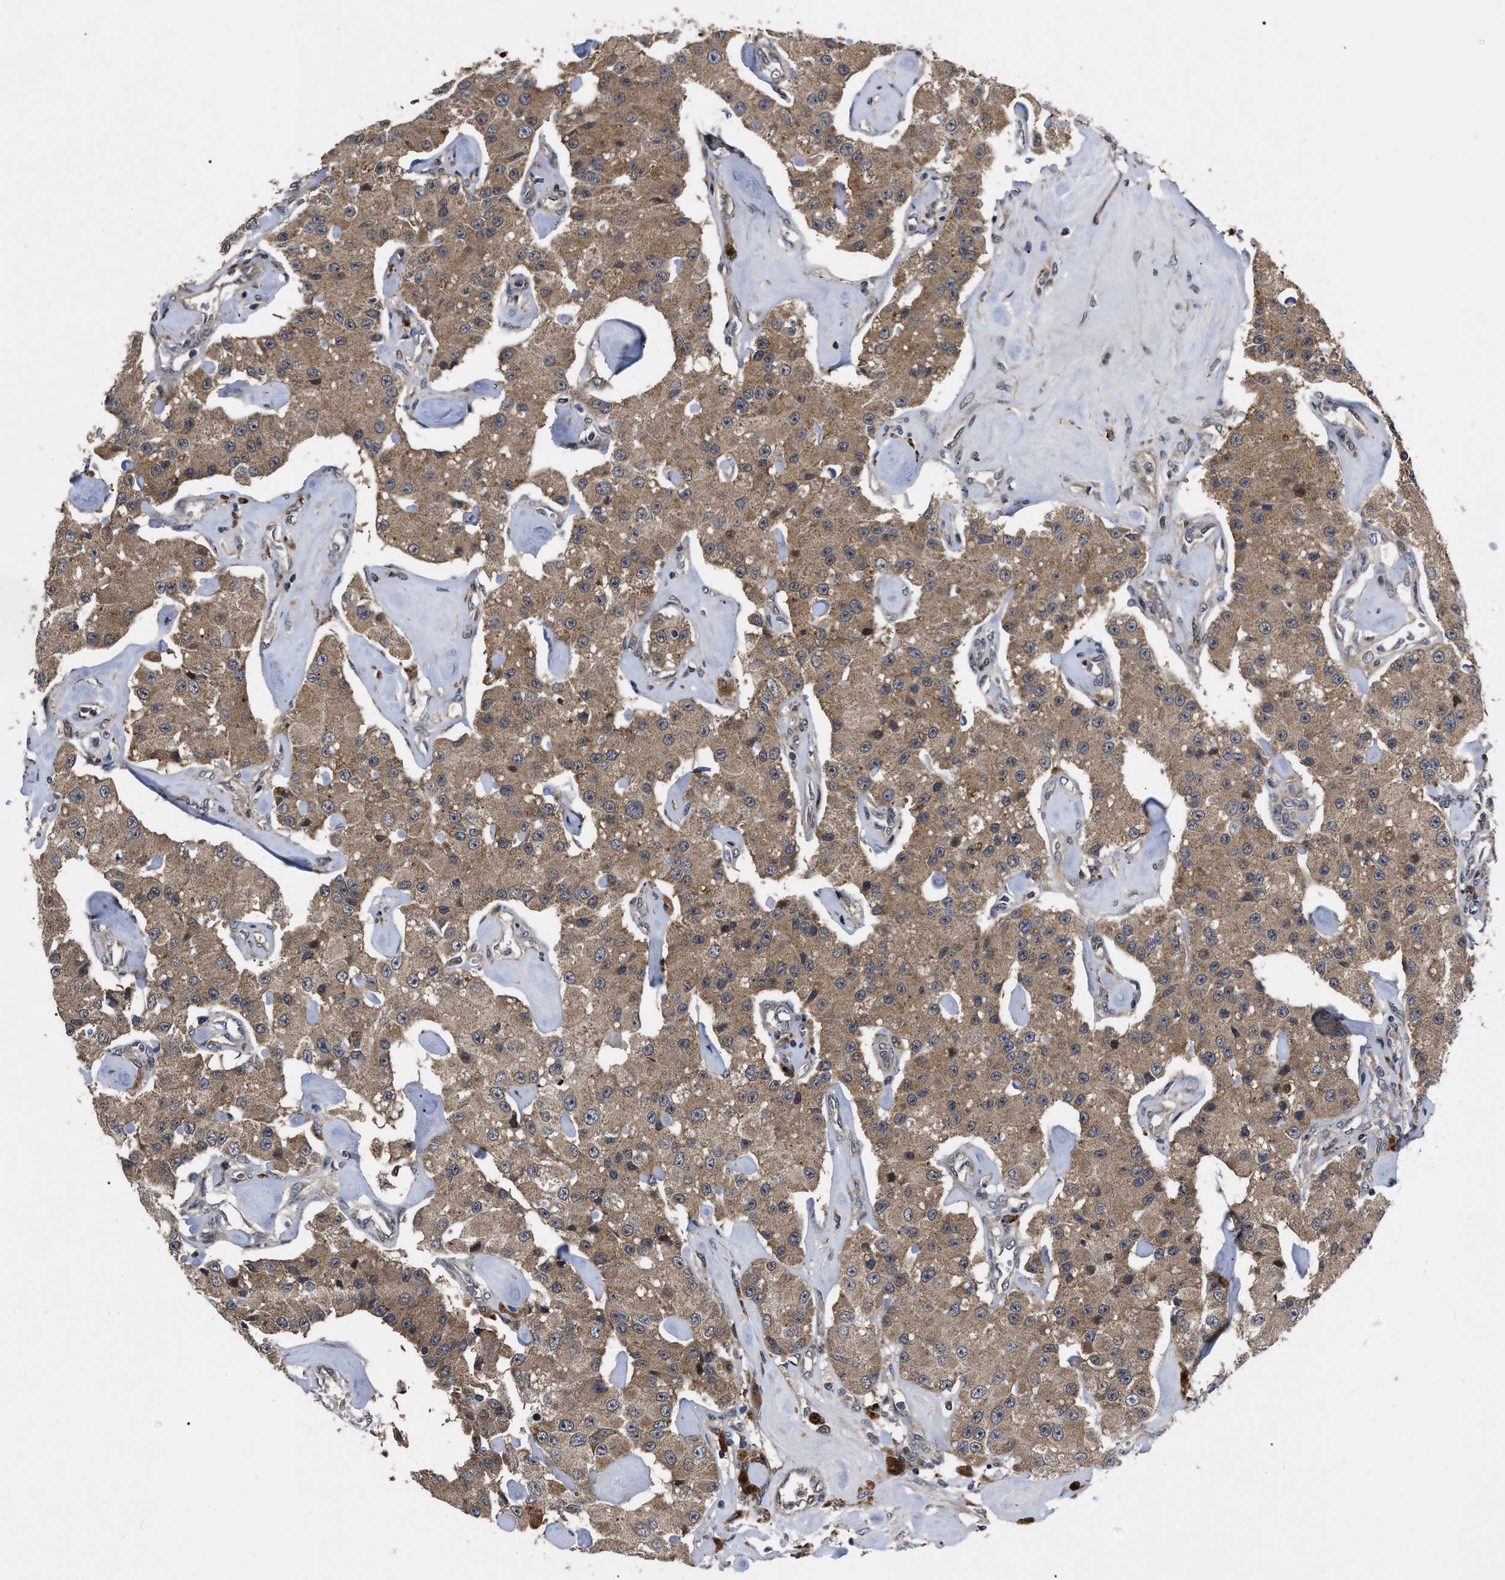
{"staining": {"intensity": "moderate", "quantity": ">75%", "location": "cytoplasmic/membranous"}, "tissue": "carcinoid", "cell_type": "Tumor cells", "image_type": "cancer", "snomed": [{"axis": "morphology", "description": "Carcinoid, malignant, NOS"}, {"axis": "topography", "description": "Pancreas"}], "caption": "Human carcinoid (malignant) stained for a protein (brown) reveals moderate cytoplasmic/membranous positive positivity in about >75% of tumor cells.", "gene": "PPWD1", "patient": {"sex": "male", "age": 41}}